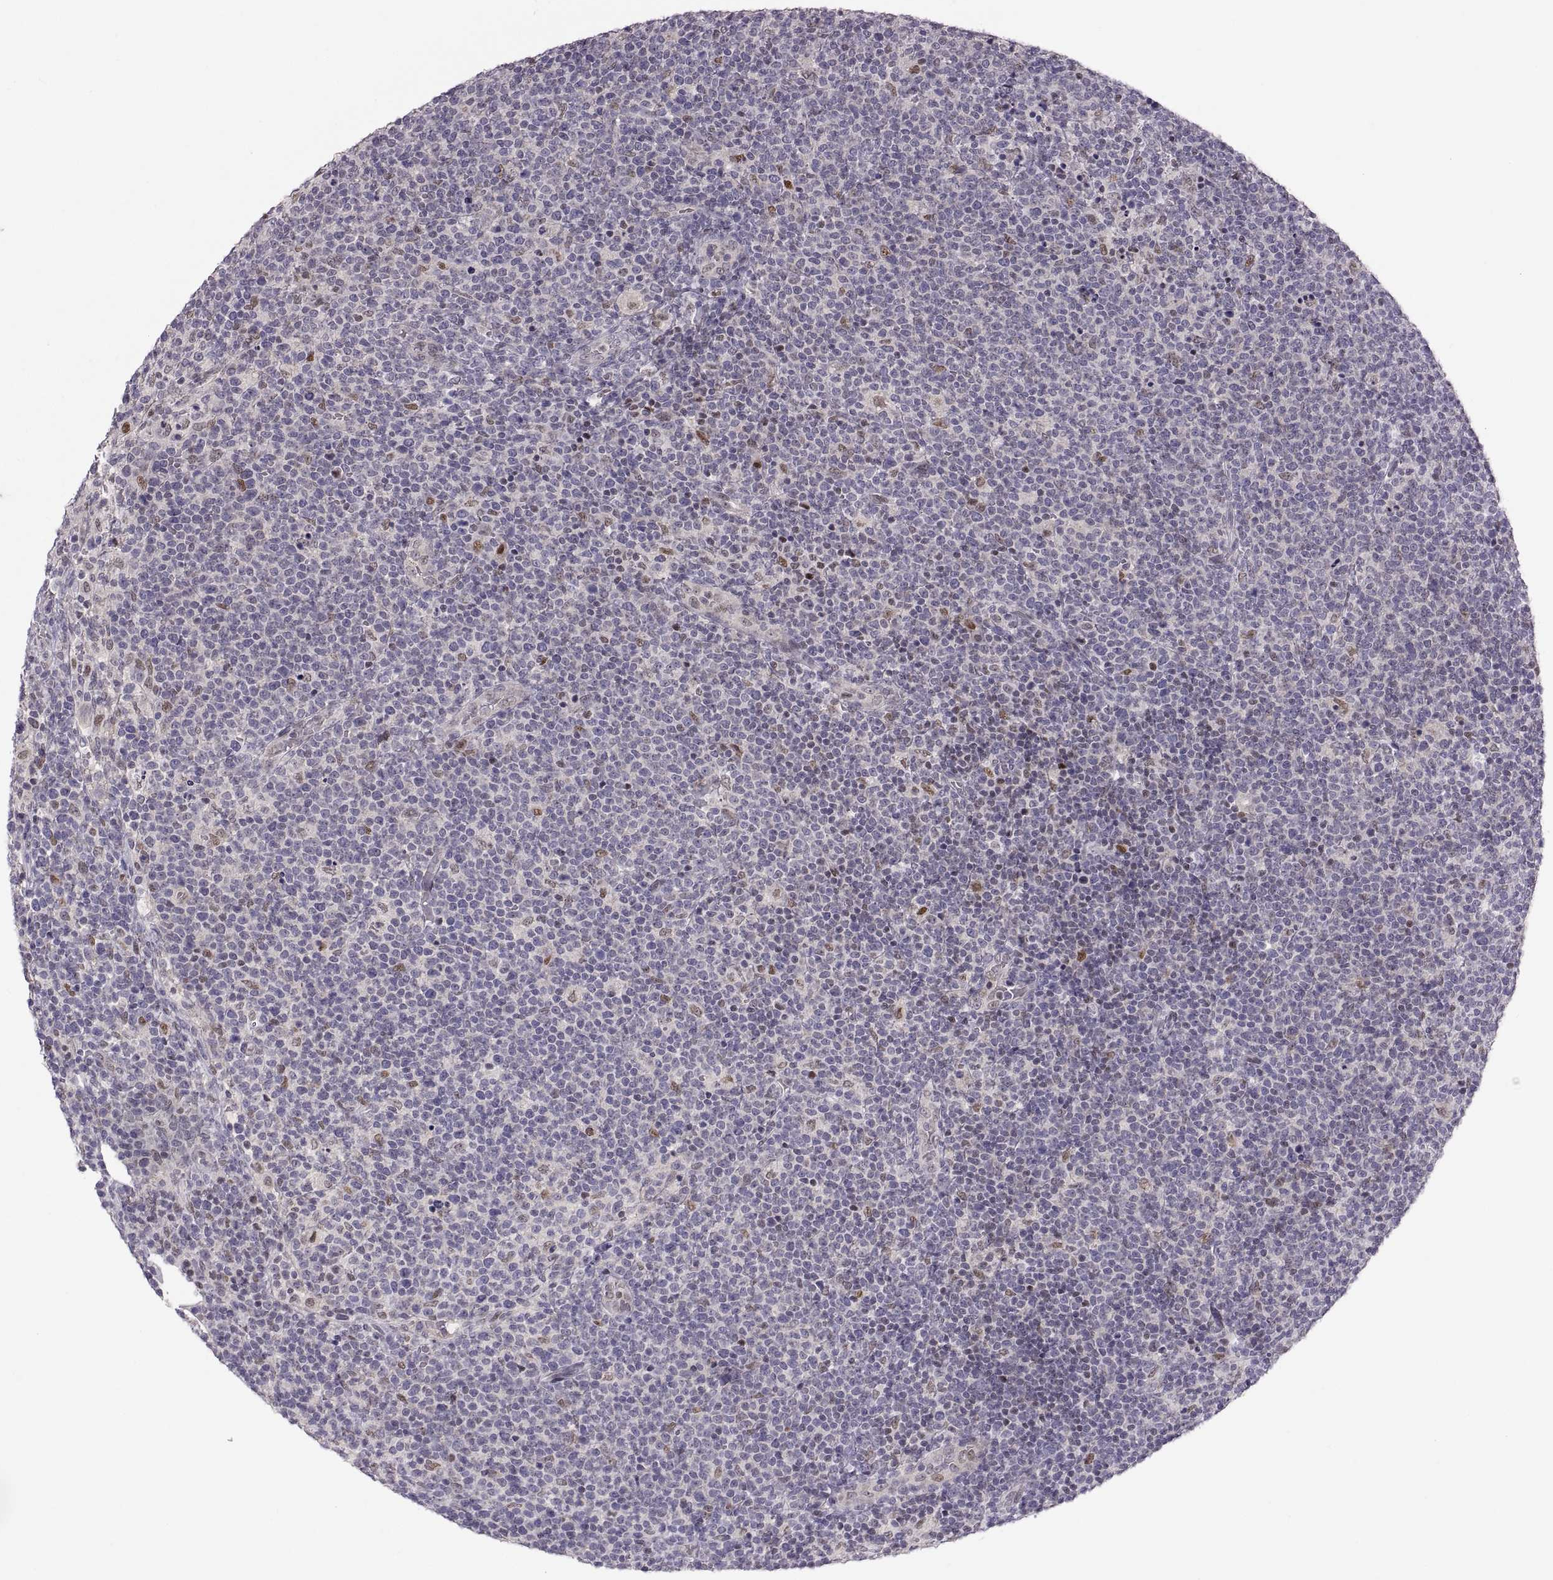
{"staining": {"intensity": "moderate", "quantity": "<25%", "location": "nuclear"}, "tissue": "lymphoma", "cell_type": "Tumor cells", "image_type": "cancer", "snomed": [{"axis": "morphology", "description": "Malignant lymphoma, non-Hodgkin's type, High grade"}, {"axis": "topography", "description": "Lymph node"}], "caption": "Human high-grade malignant lymphoma, non-Hodgkin's type stained with a protein marker reveals moderate staining in tumor cells.", "gene": "SNAI1", "patient": {"sex": "male", "age": 61}}